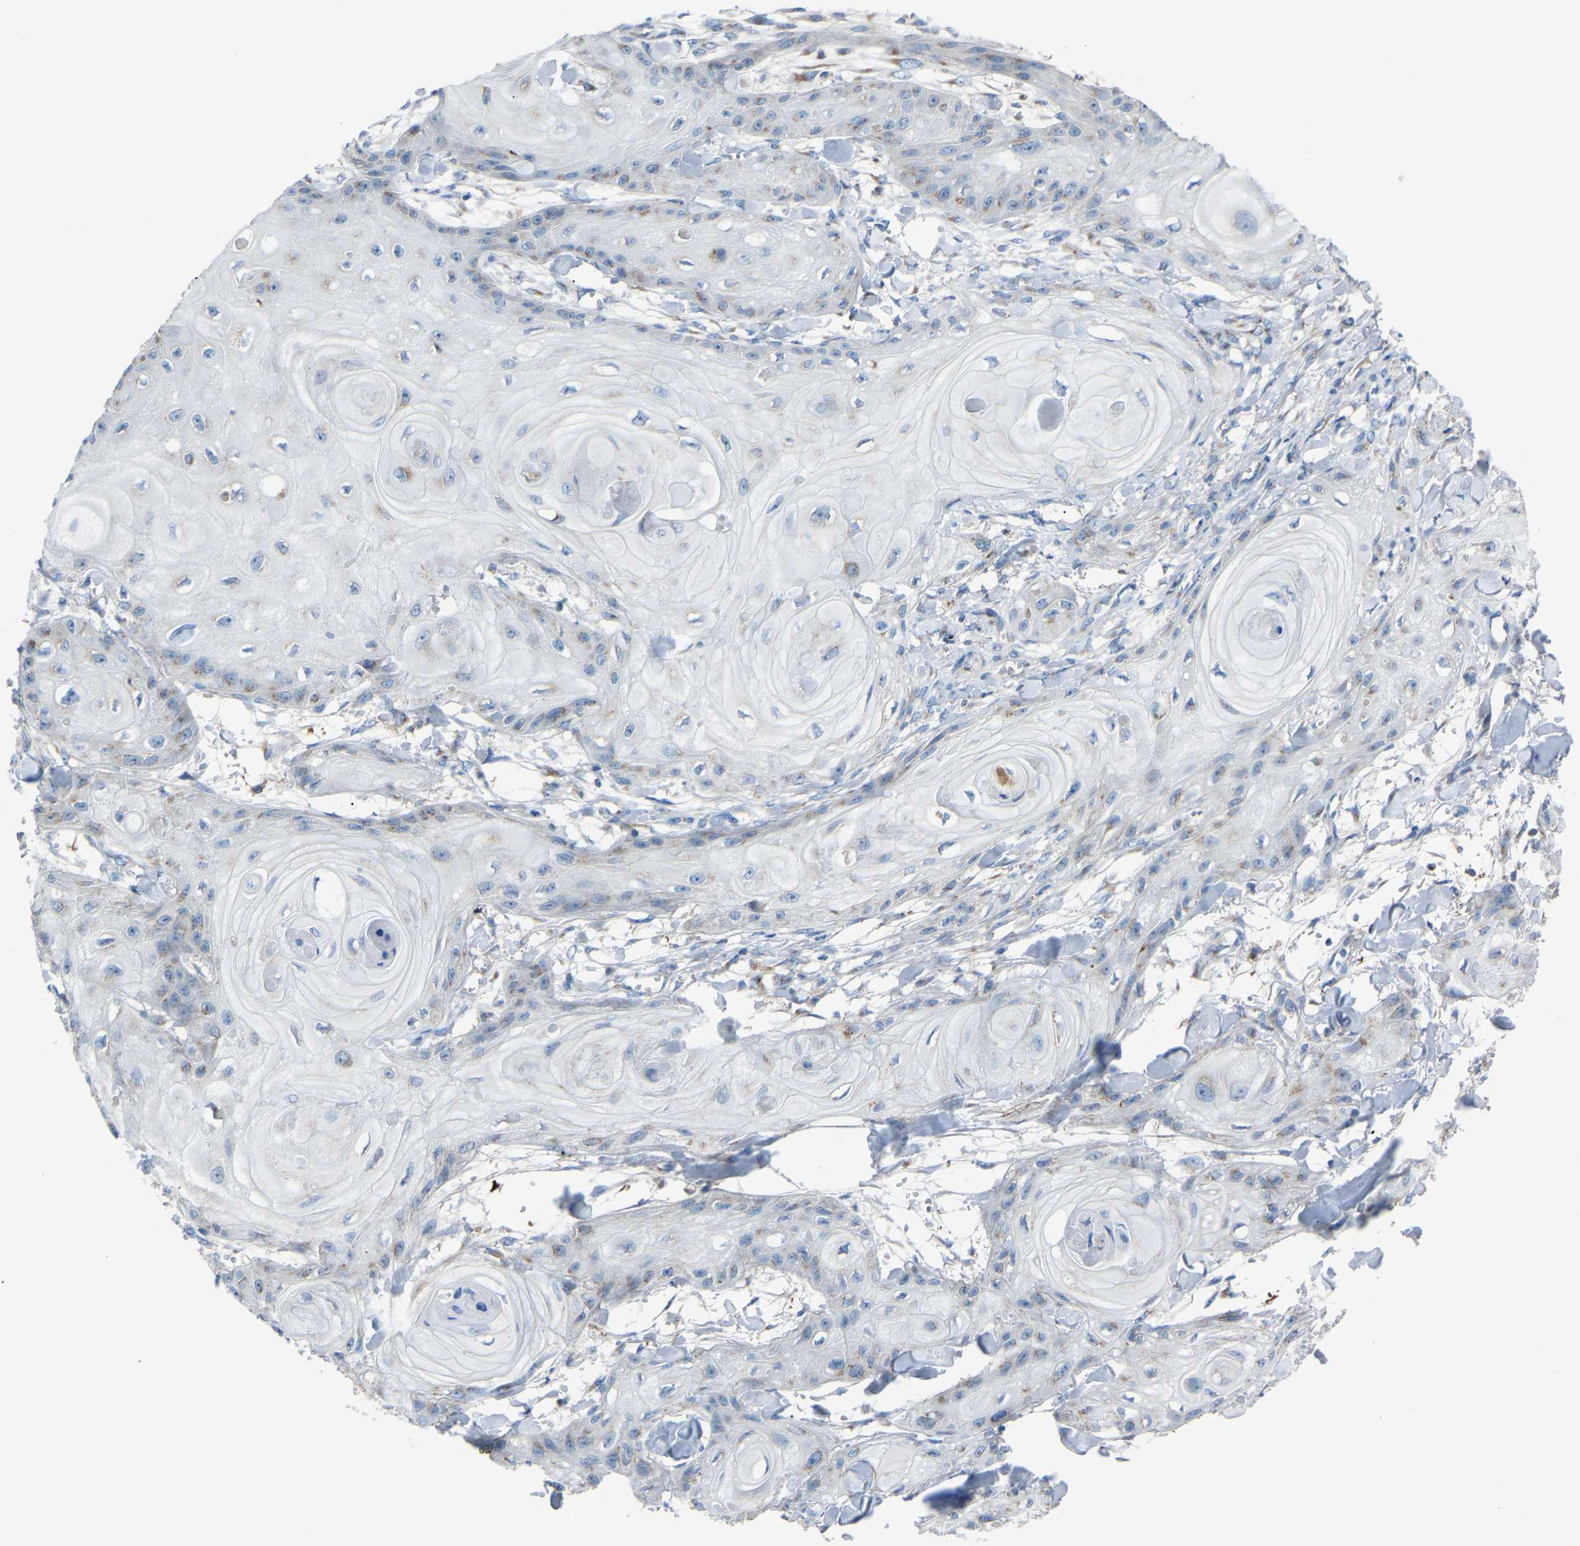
{"staining": {"intensity": "weak", "quantity": "<25%", "location": "cytoplasmic/membranous"}, "tissue": "skin cancer", "cell_type": "Tumor cells", "image_type": "cancer", "snomed": [{"axis": "morphology", "description": "Squamous cell carcinoma, NOS"}, {"axis": "topography", "description": "Skin"}], "caption": "The photomicrograph demonstrates no staining of tumor cells in skin cancer.", "gene": "CANT1", "patient": {"sex": "male", "age": 74}}